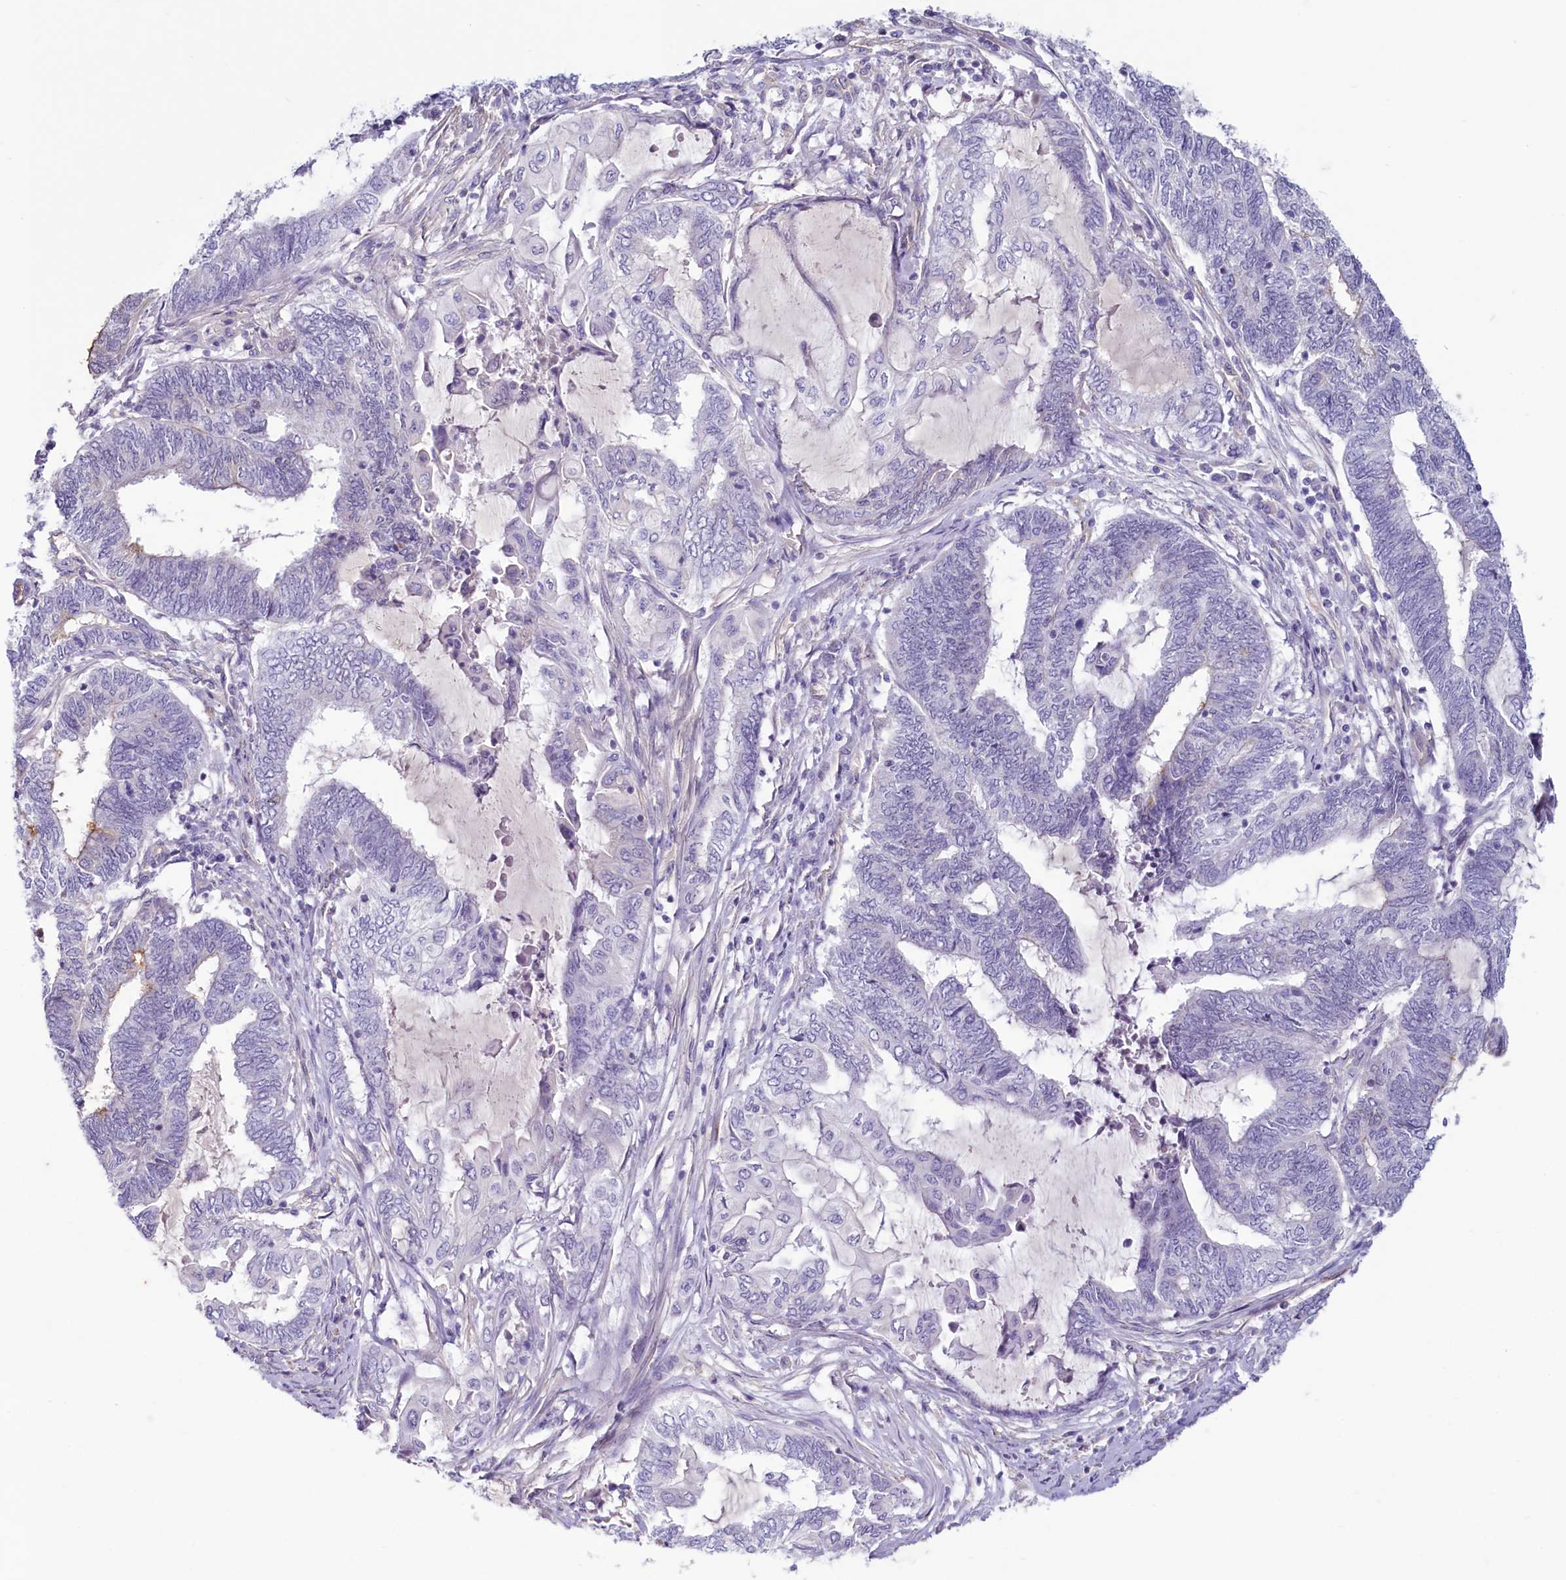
{"staining": {"intensity": "negative", "quantity": "none", "location": "none"}, "tissue": "endometrial cancer", "cell_type": "Tumor cells", "image_type": "cancer", "snomed": [{"axis": "morphology", "description": "Adenocarcinoma, NOS"}, {"axis": "topography", "description": "Uterus"}, {"axis": "topography", "description": "Endometrium"}], "caption": "The histopathology image exhibits no significant expression in tumor cells of endometrial adenocarcinoma.", "gene": "PROCR", "patient": {"sex": "female", "age": 70}}